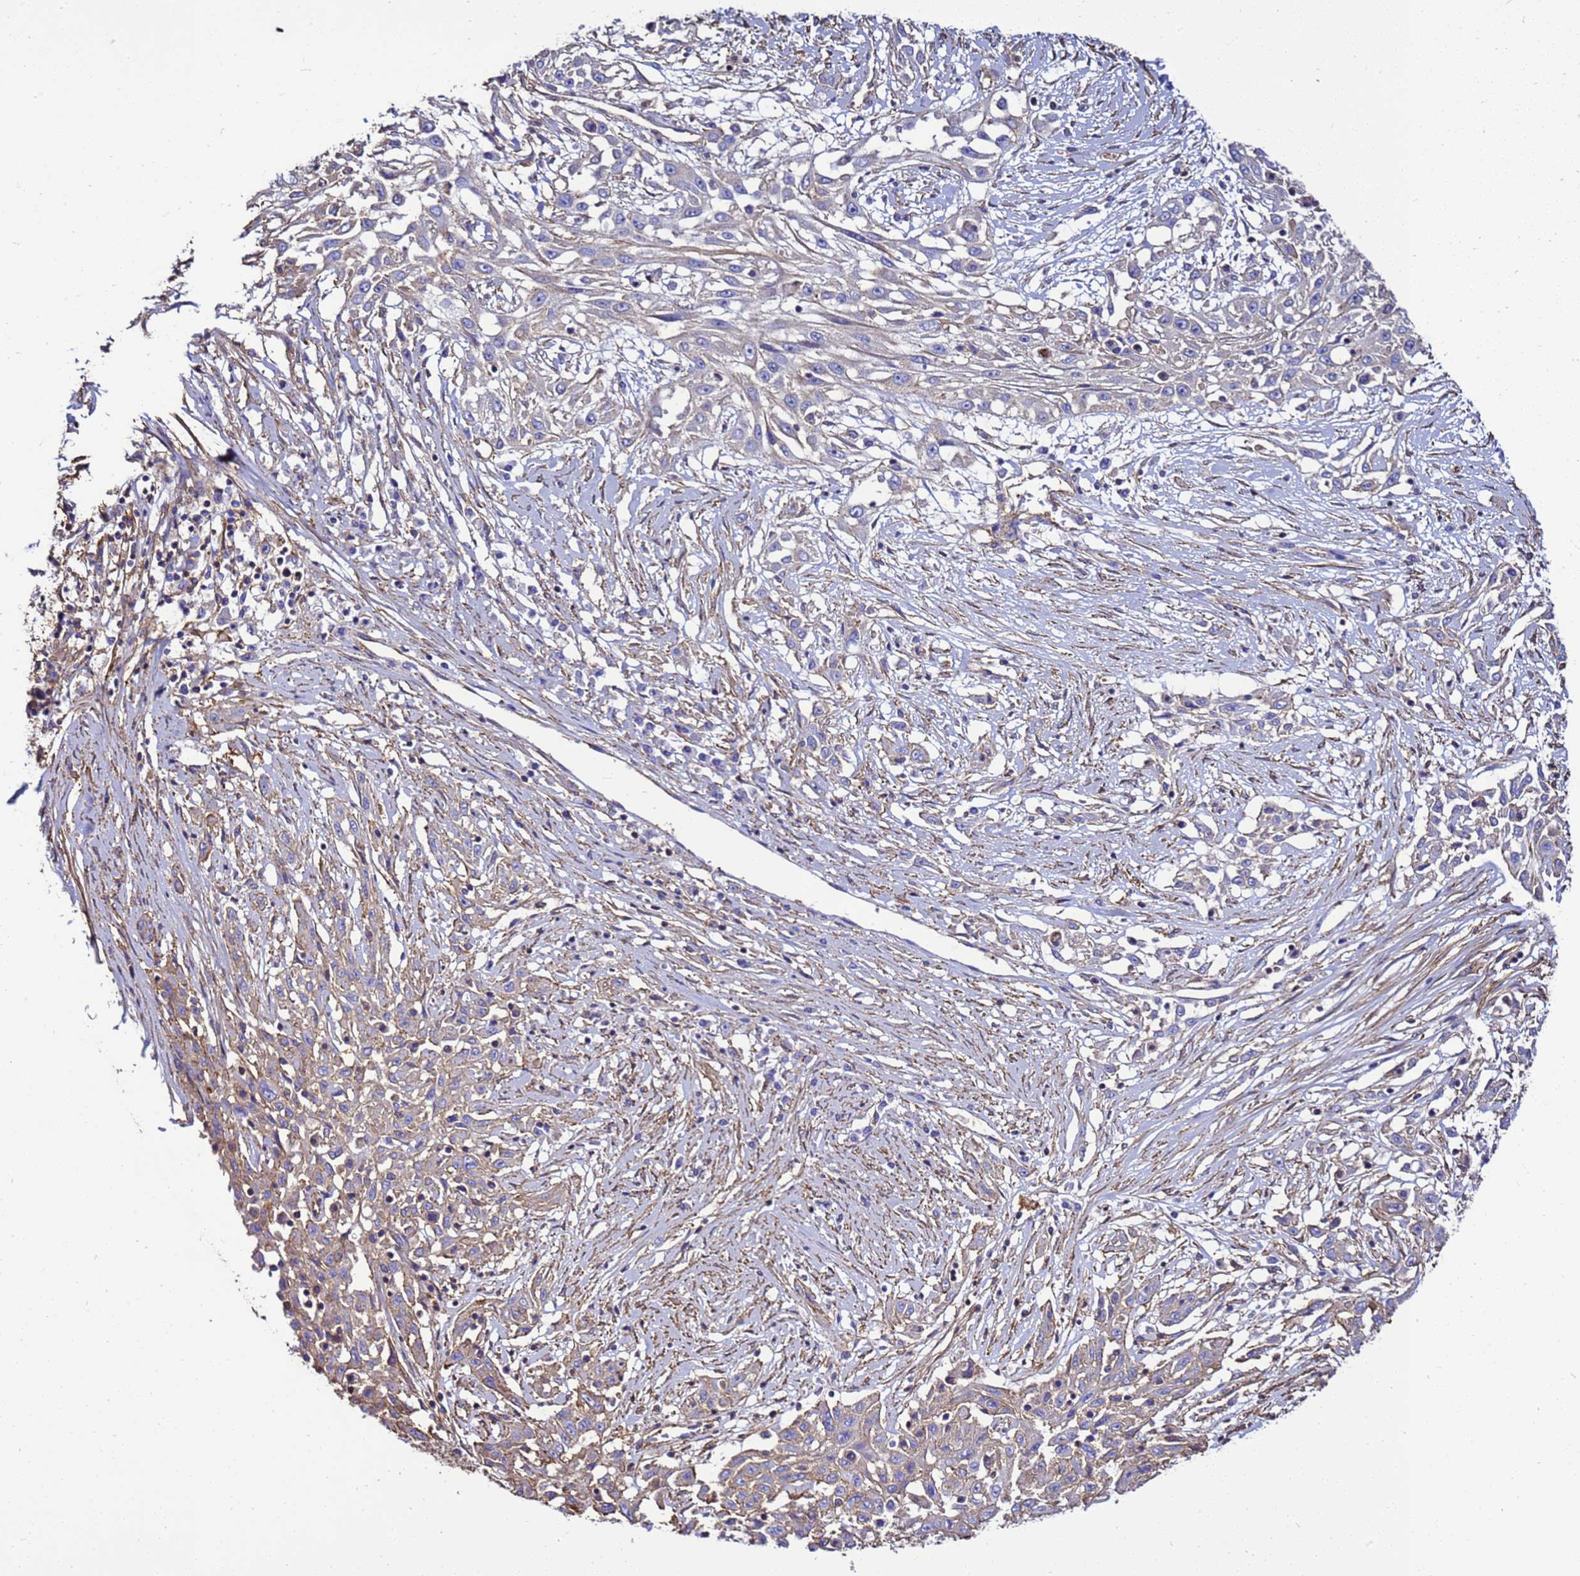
{"staining": {"intensity": "negative", "quantity": "none", "location": "none"}, "tissue": "skin cancer", "cell_type": "Tumor cells", "image_type": "cancer", "snomed": [{"axis": "morphology", "description": "Squamous cell carcinoma, NOS"}, {"axis": "morphology", "description": "Squamous cell carcinoma, metastatic, NOS"}, {"axis": "topography", "description": "Skin"}, {"axis": "topography", "description": "Lymph node"}], "caption": "Skin squamous cell carcinoma stained for a protein using immunohistochemistry (IHC) displays no staining tumor cells.", "gene": "MYL12A", "patient": {"sex": "male", "age": 75}}